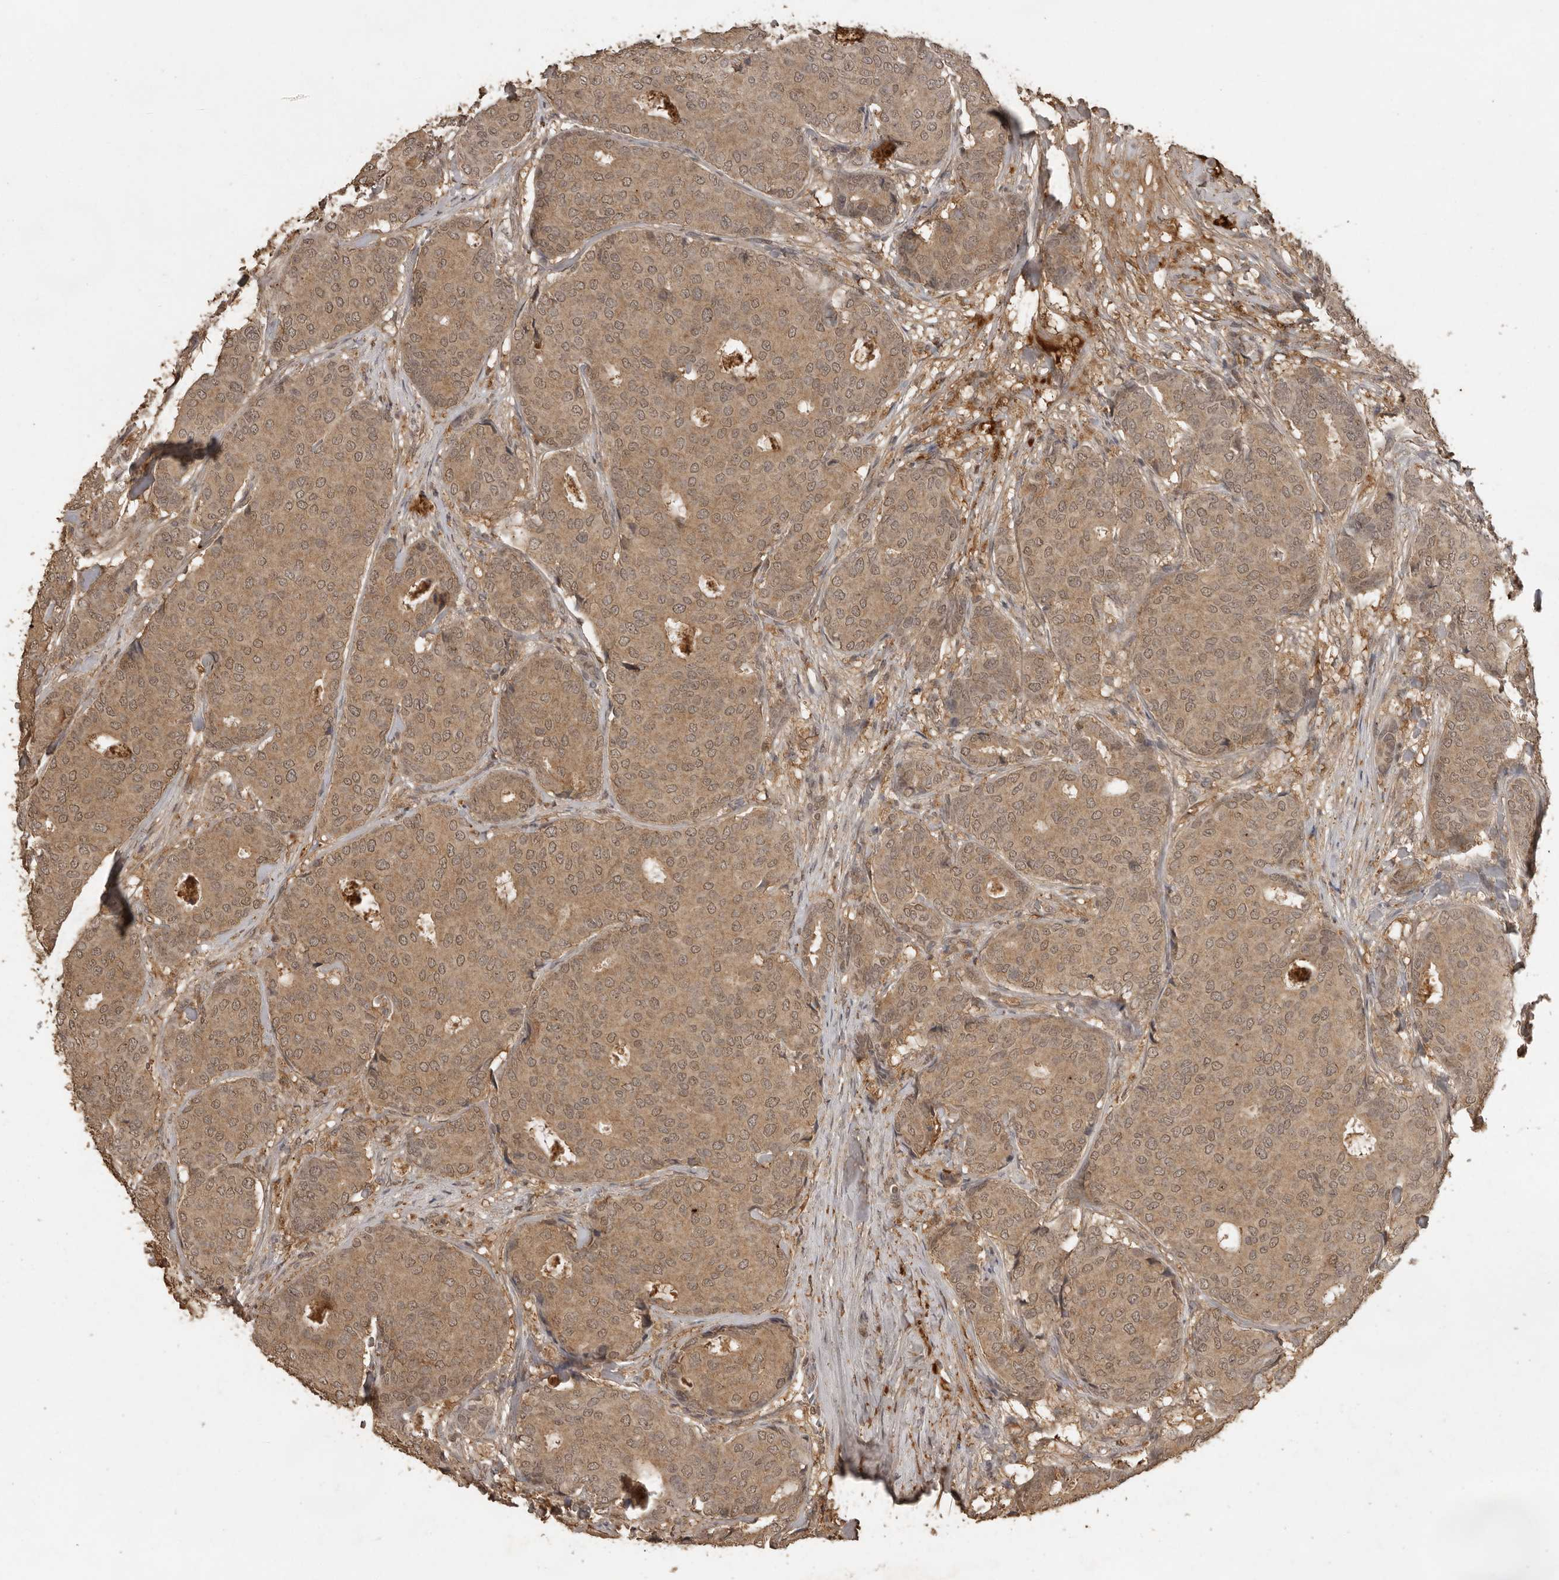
{"staining": {"intensity": "moderate", "quantity": ">75%", "location": "cytoplasmic/membranous,nuclear"}, "tissue": "breast cancer", "cell_type": "Tumor cells", "image_type": "cancer", "snomed": [{"axis": "morphology", "description": "Duct carcinoma"}, {"axis": "topography", "description": "Breast"}], "caption": "A brown stain highlights moderate cytoplasmic/membranous and nuclear staining of a protein in human breast cancer tumor cells.", "gene": "CTF1", "patient": {"sex": "female", "age": 75}}